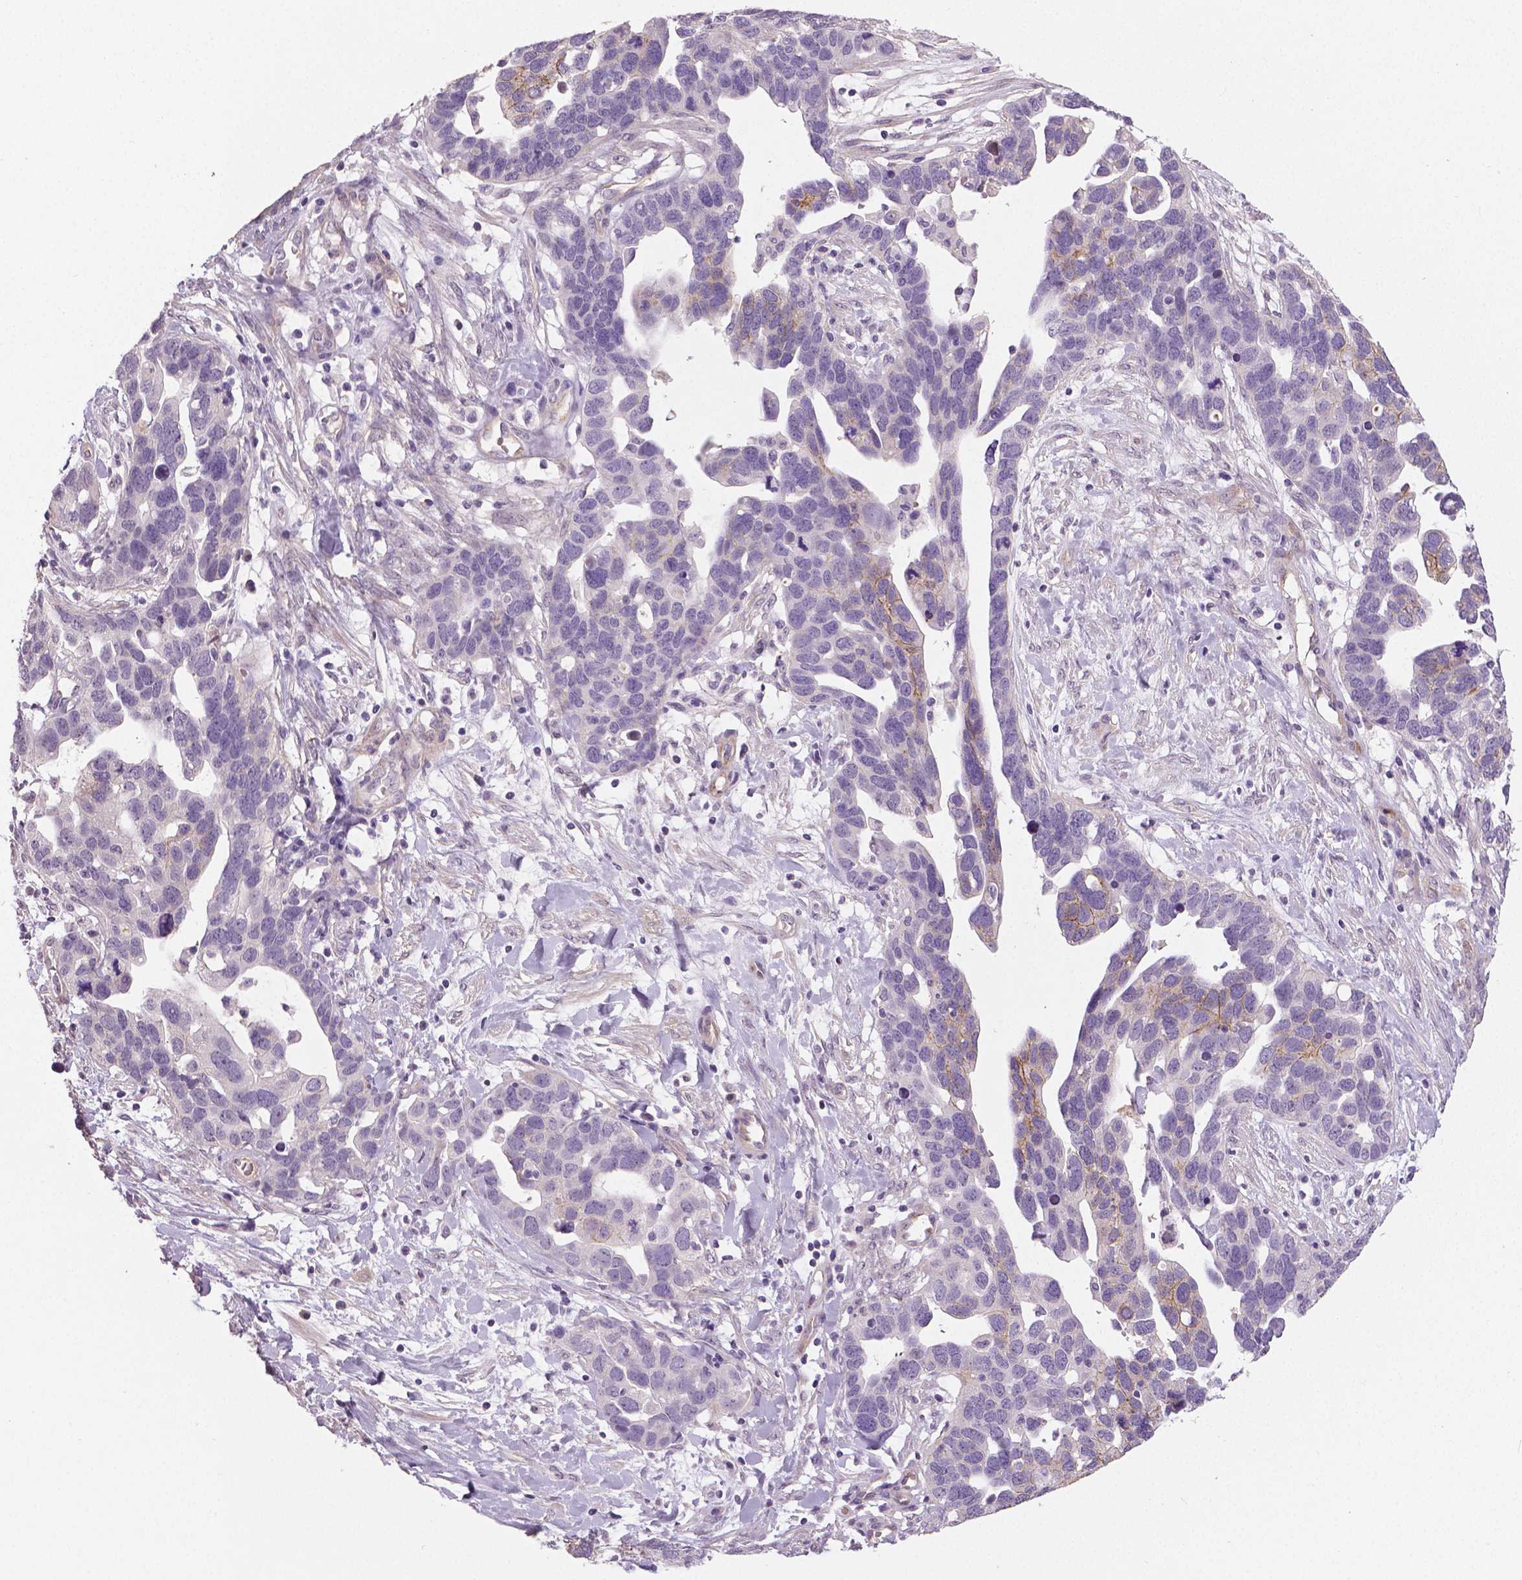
{"staining": {"intensity": "negative", "quantity": "none", "location": "none"}, "tissue": "ovarian cancer", "cell_type": "Tumor cells", "image_type": "cancer", "snomed": [{"axis": "morphology", "description": "Cystadenocarcinoma, serous, NOS"}, {"axis": "topography", "description": "Ovary"}], "caption": "IHC micrograph of neoplastic tissue: ovarian cancer stained with DAB demonstrates no significant protein staining in tumor cells.", "gene": "FLT1", "patient": {"sex": "female", "age": 54}}